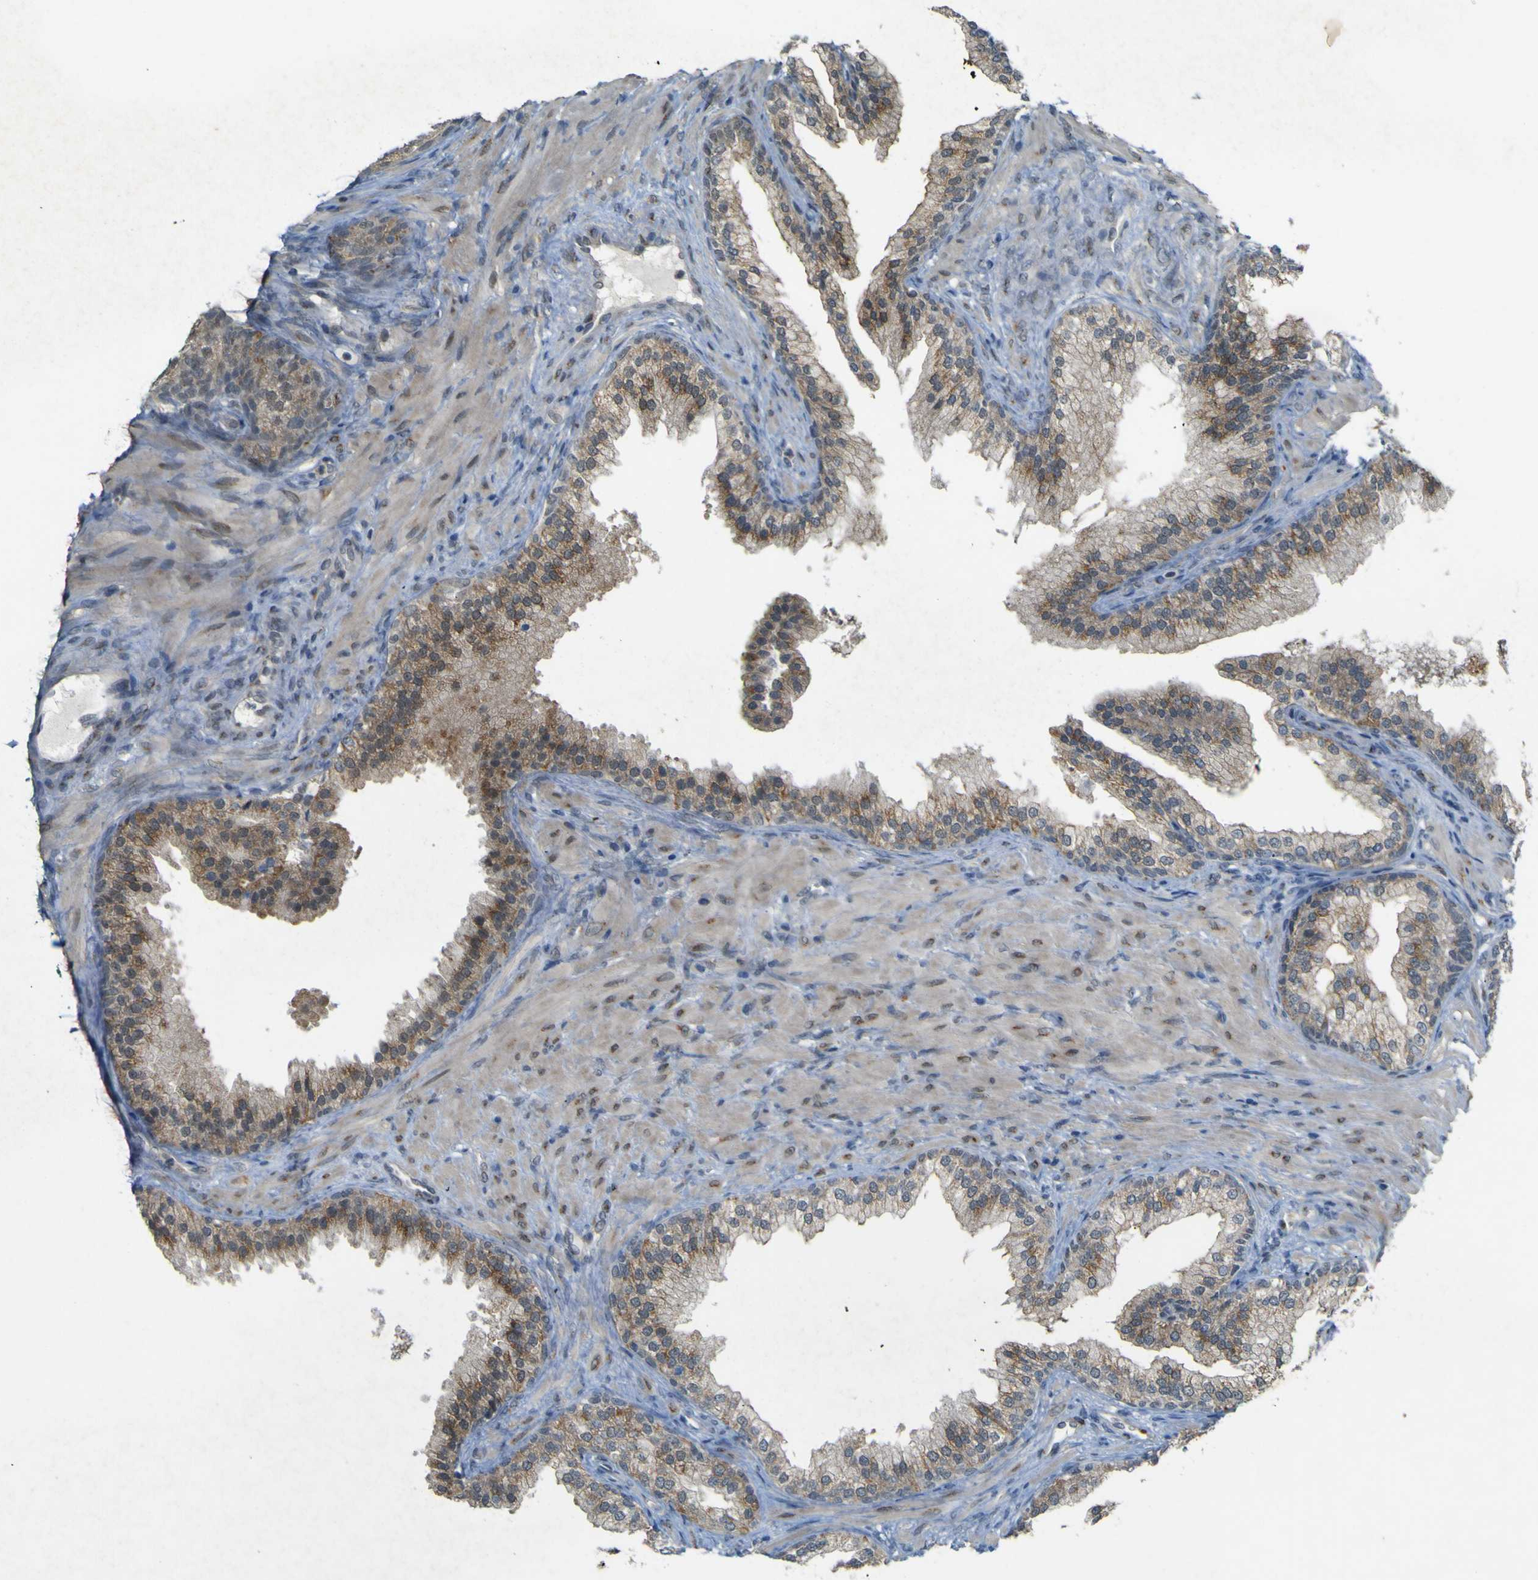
{"staining": {"intensity": "weak", "quantity": "25%-75%", "location": "cytoplasmic/membranous"}, "tissue": "prostate", "cell_type": "Glandular cells", "image_type": "normal", "snomed": [{"axis": "morphology", "description": "Normal tissue, NOS"}, {"axis": "topography", "description": "Prostate"}], "caption": "Immunohistochemical staining of normal human prostate shows 25%-75% levels of weak cytoplasmic/membranous protein positivity in about 25%-75% of glandular cells.", "gene": "IGF2R", "patient": {"sex": "male", "age": 76}}